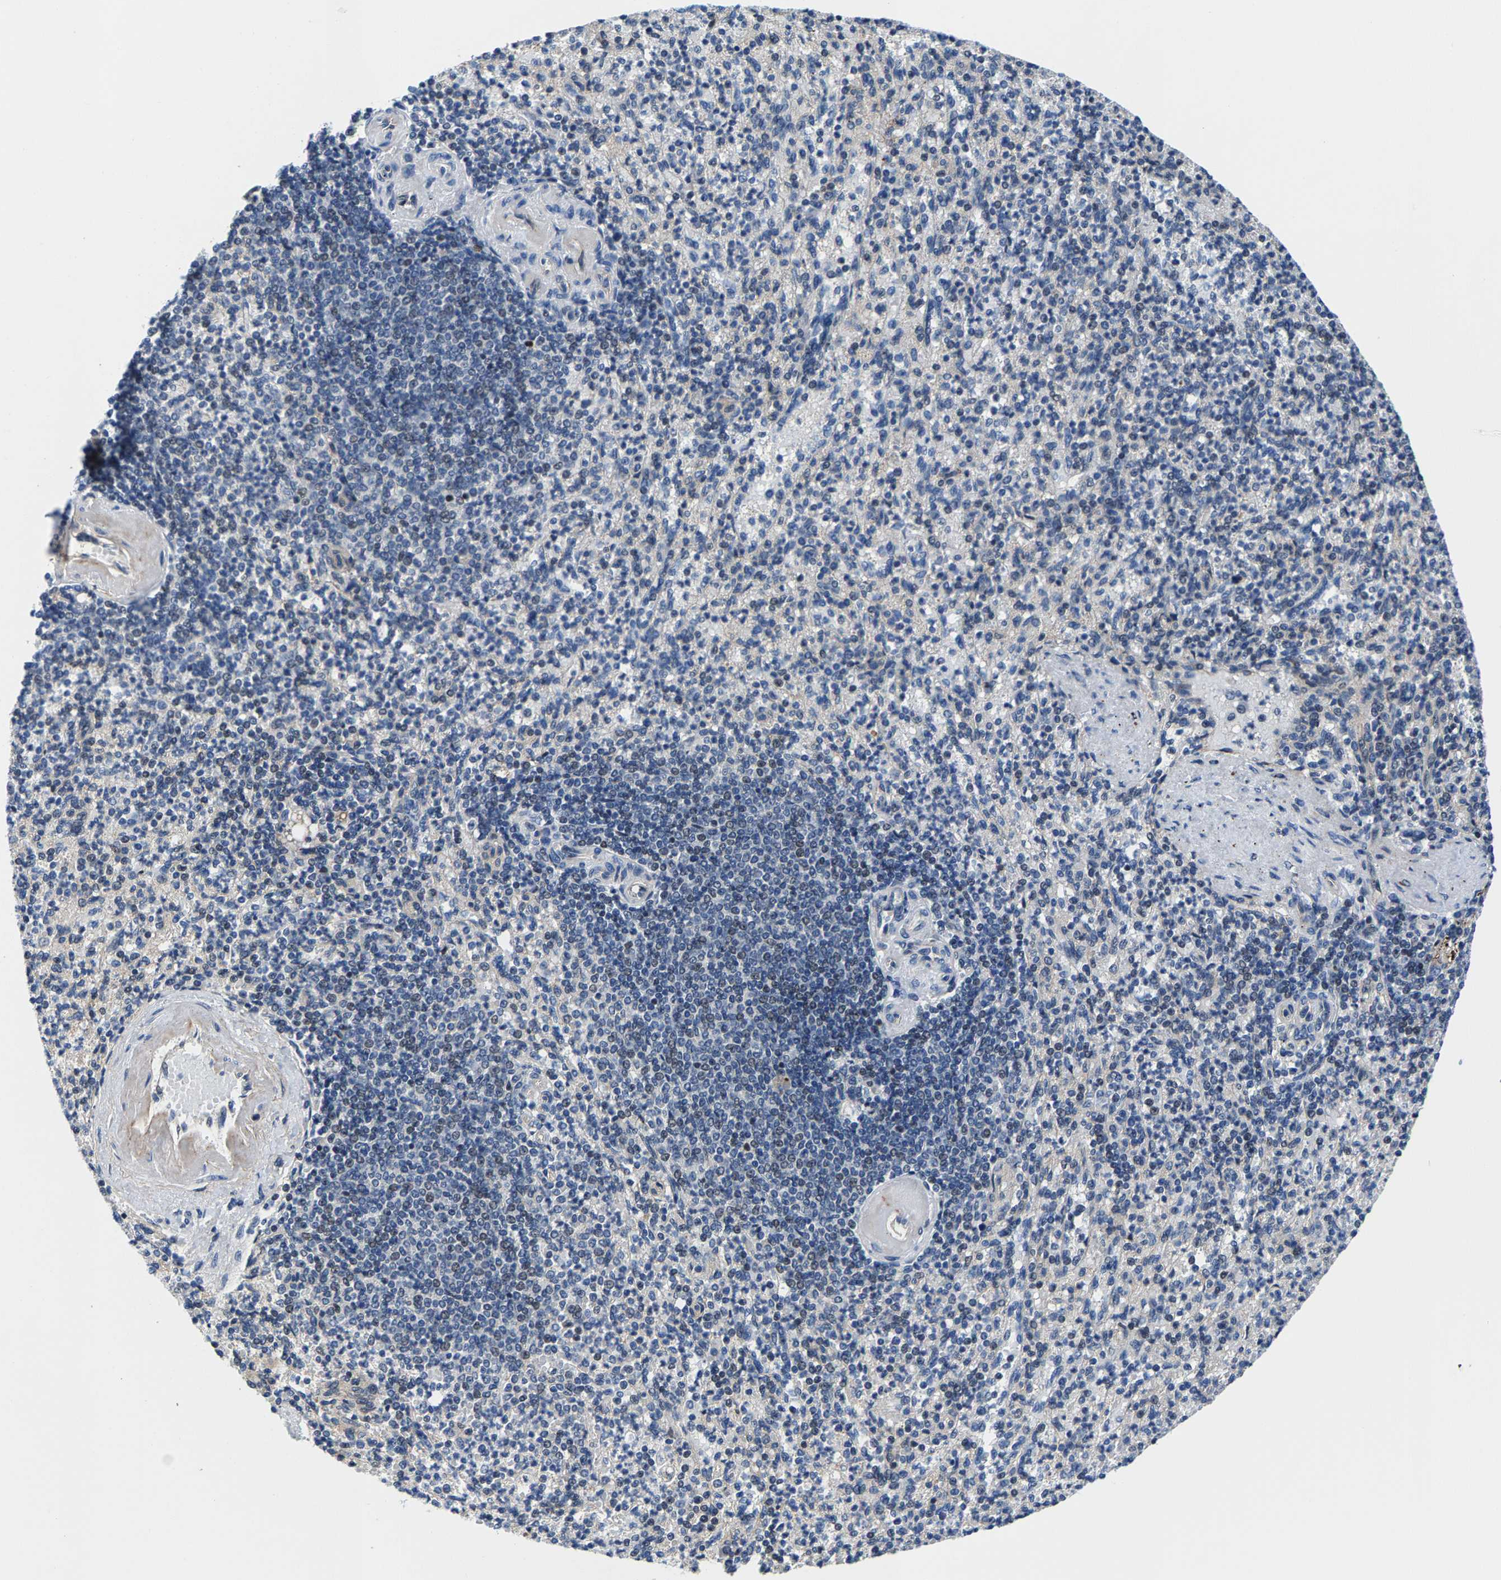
{"staining": {"intensity": "moderate", "quantity": "<25%", "location": "nuclear"}, "tissue": "spleen", "cell_type": "Cells in red pulp", "image_type": "normal", "snomed": [{"axis": "morphology", "description": "Normal tissue, NOS"}, {"axis": "topography", "description": "Spleen"}], "caption": "Immunohistochemistry of normal human spleen shows low levels of moderate nuclear staining in about <25% of cells in red pulp. Nuclei are stained in blue.", "gene": "GTPBP10", "patient": {"sex": "female", "age": 74}}